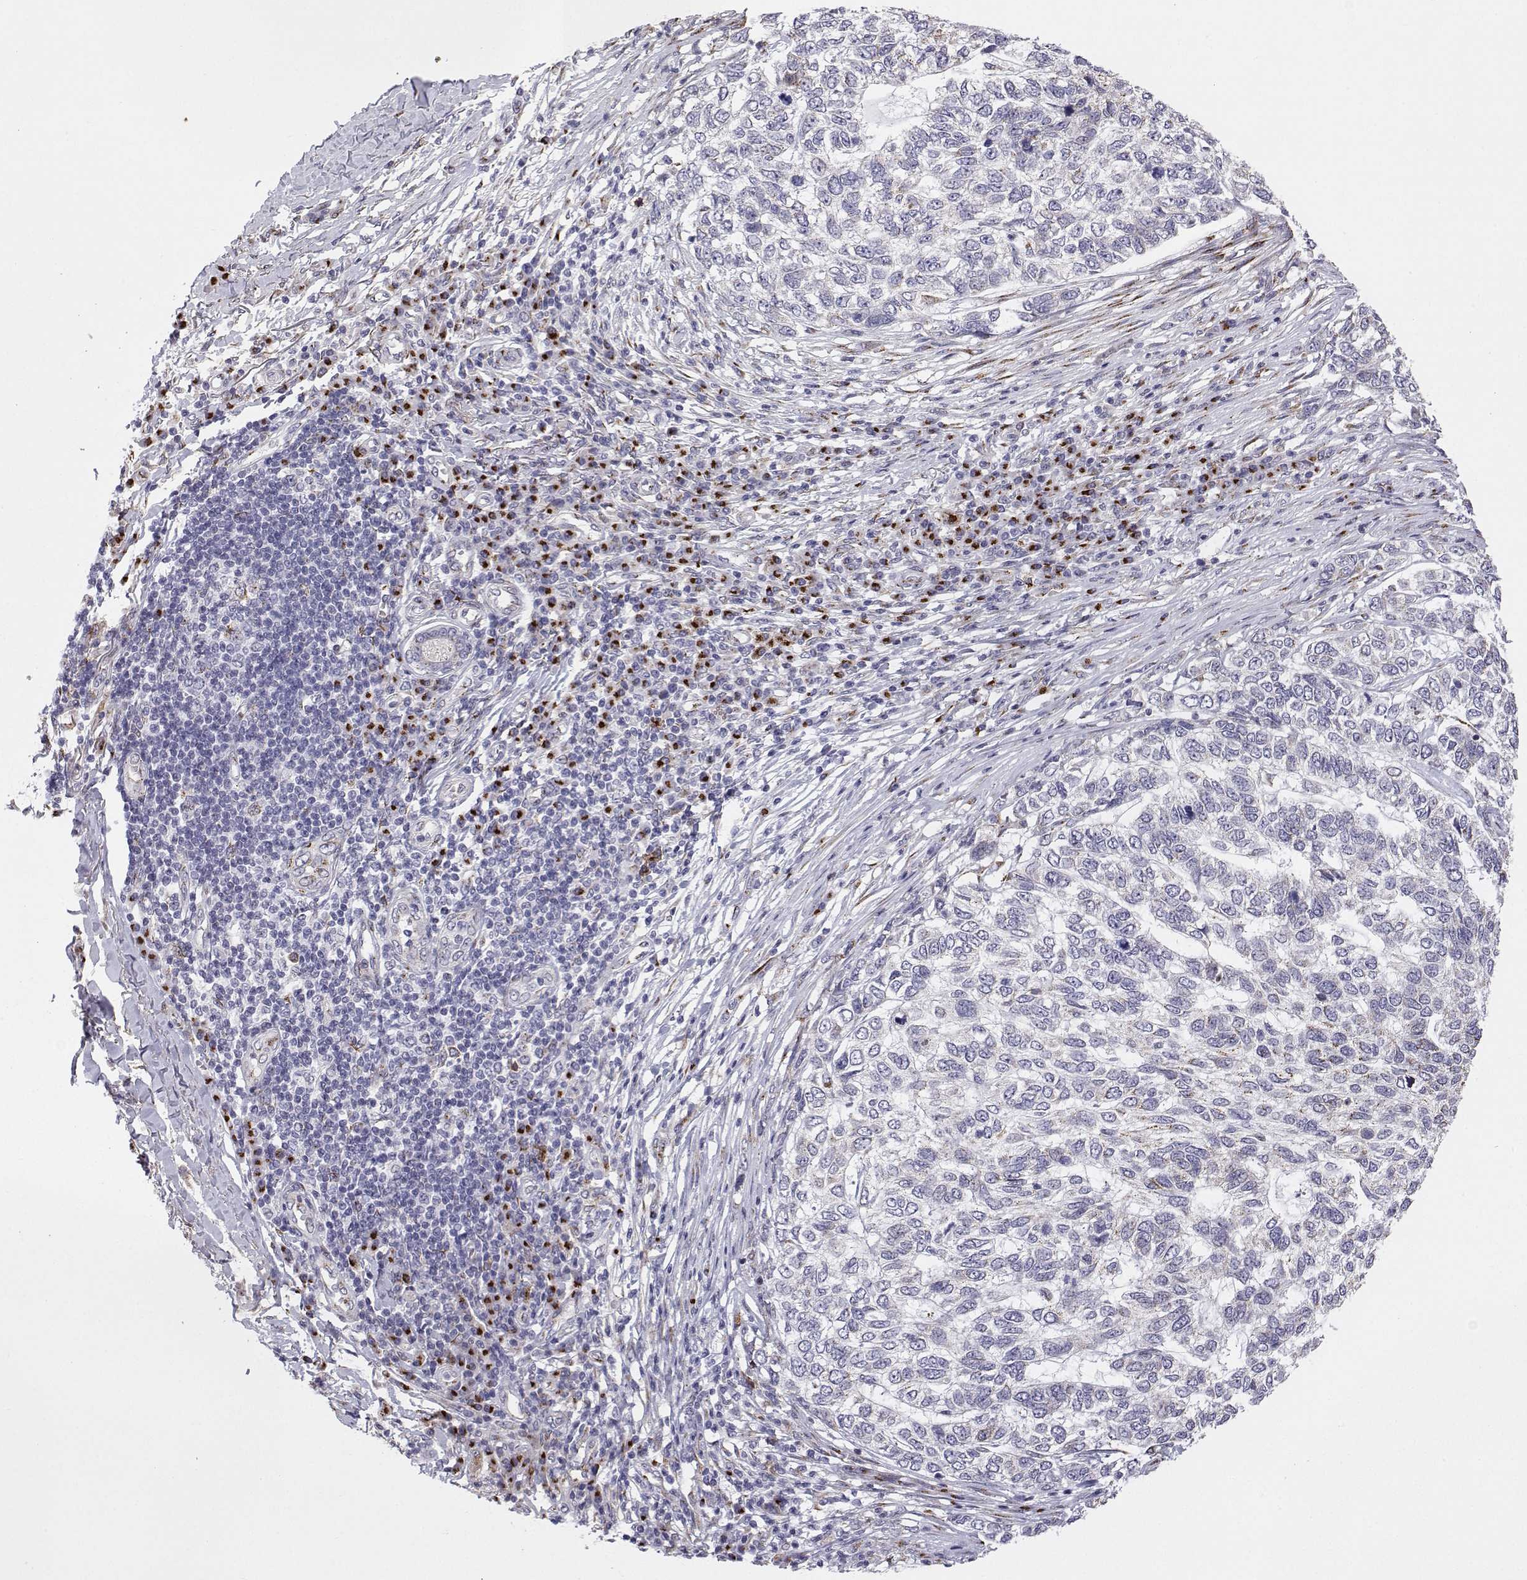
{"staining": {"intensity": "negative", "quantity": "none", "location": "none"}, "tissue": "skin cancer", "cell_type": "Tumor cells", "image_type": "cancer", "snomed": [{"axis": "morphology", "description": "Basal cell carcinoma"}, {"axis": "topography", "description": "Skin"}], "caption": "This is a histopathology image of immunohistochemistry staining of basal cell carcinoma (skin), which shows no staining in tumor cells.", "gene": "STARD13", "patient": {"sex": "female", "age": 65}}